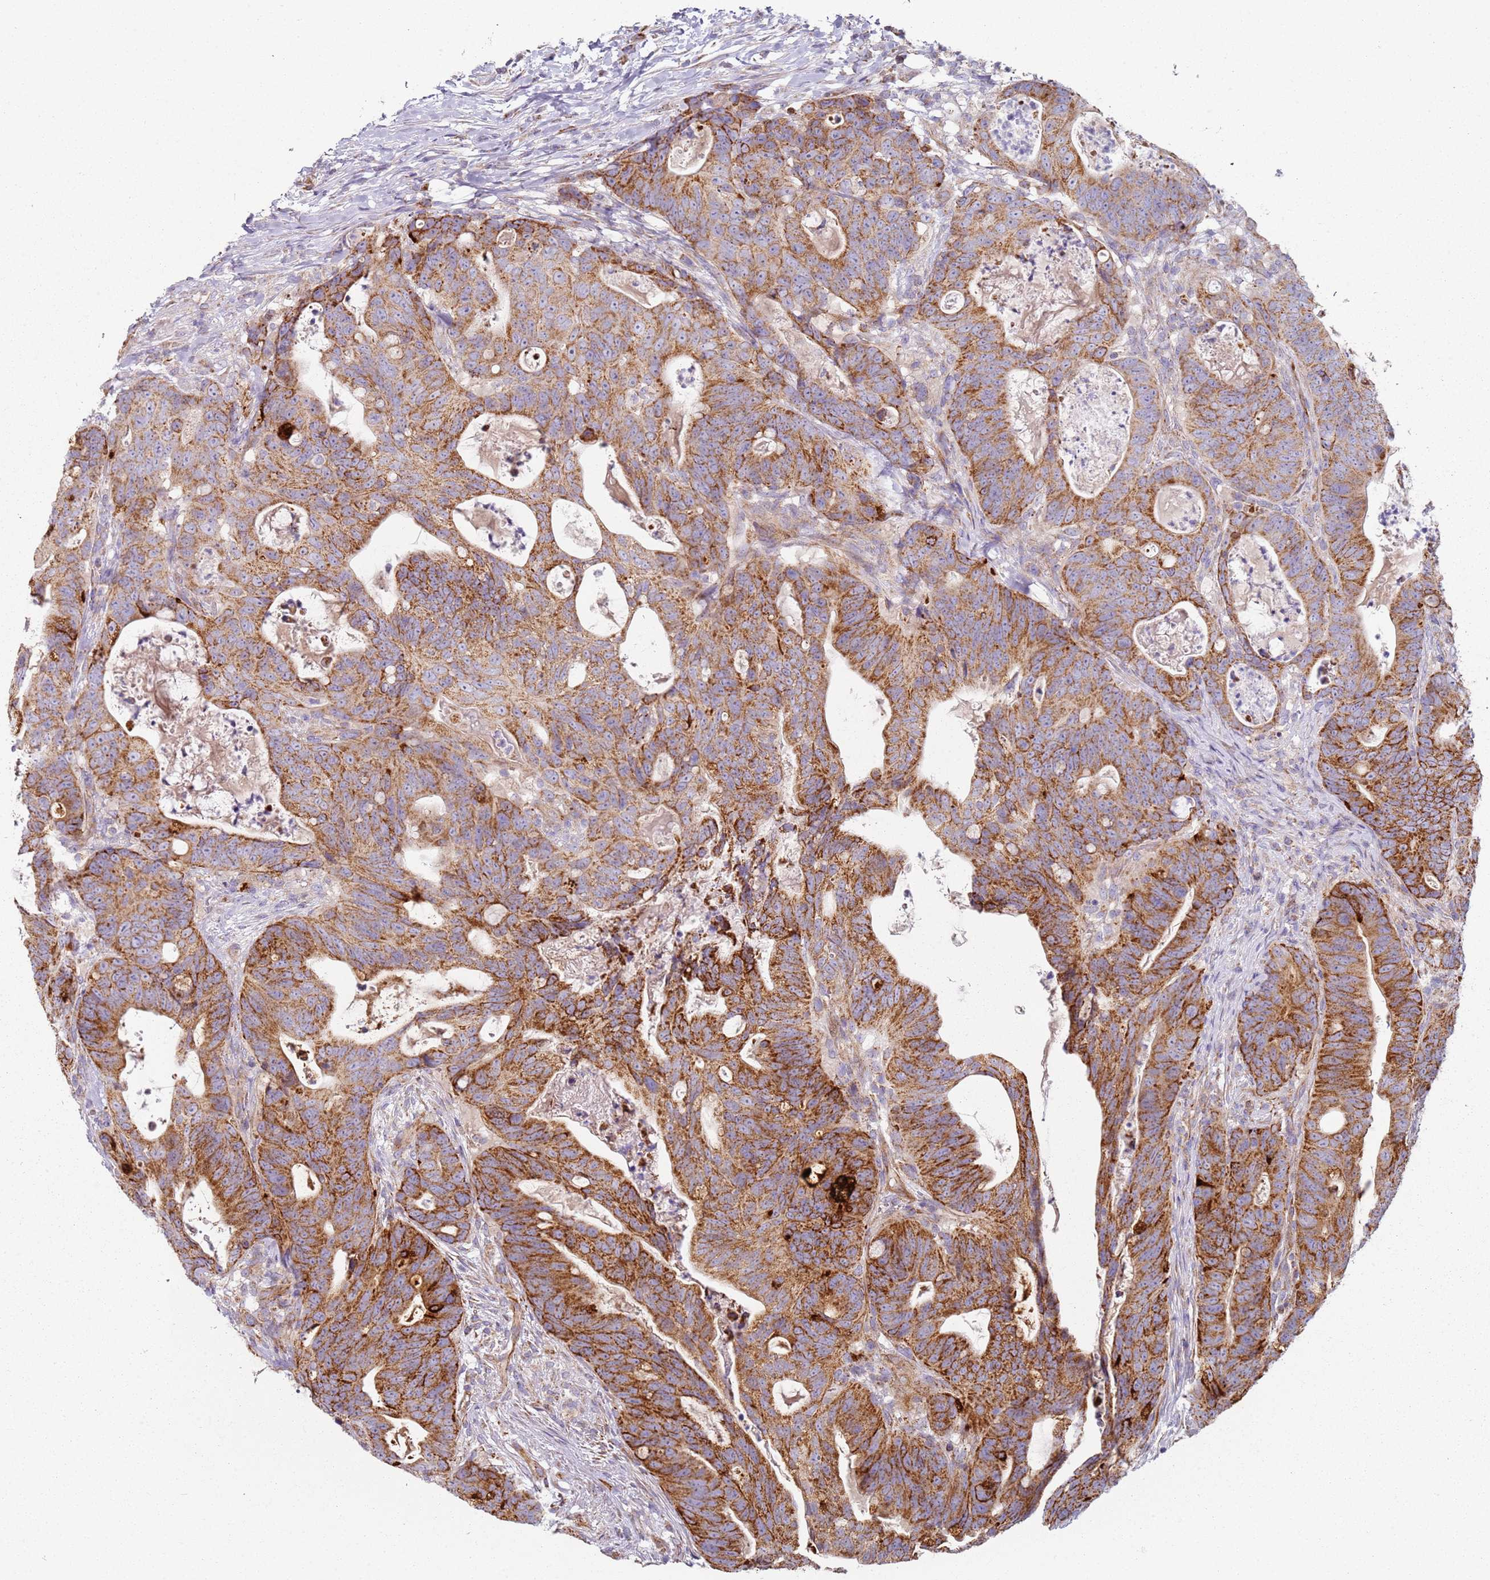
{"staining": {"intensity": "strong", "quantity": ">75%", "location": "cytoplasmic/membranous"}, "tissue": "colorectal cancer", "cell_type": "Tumor cells", "image_type": "cancer", "snomed": [{"axis": "morphology", "description": "Adenocarcinoma, NOS"}, {"axis": "topography", "description": "Colon"}], "caption": "DAB (3,3'-diaminobenzidine) immunohistochemical staining of adenocarcinoma (colorectal) shows strong cytoplasmic/membranous protein positivity in approximately >75% of tumor cells. (Brightfield microscopy of DAB IHC at high magnification).", "gene": "ALS2", "patient": {"sex": "female", "age": 82}}